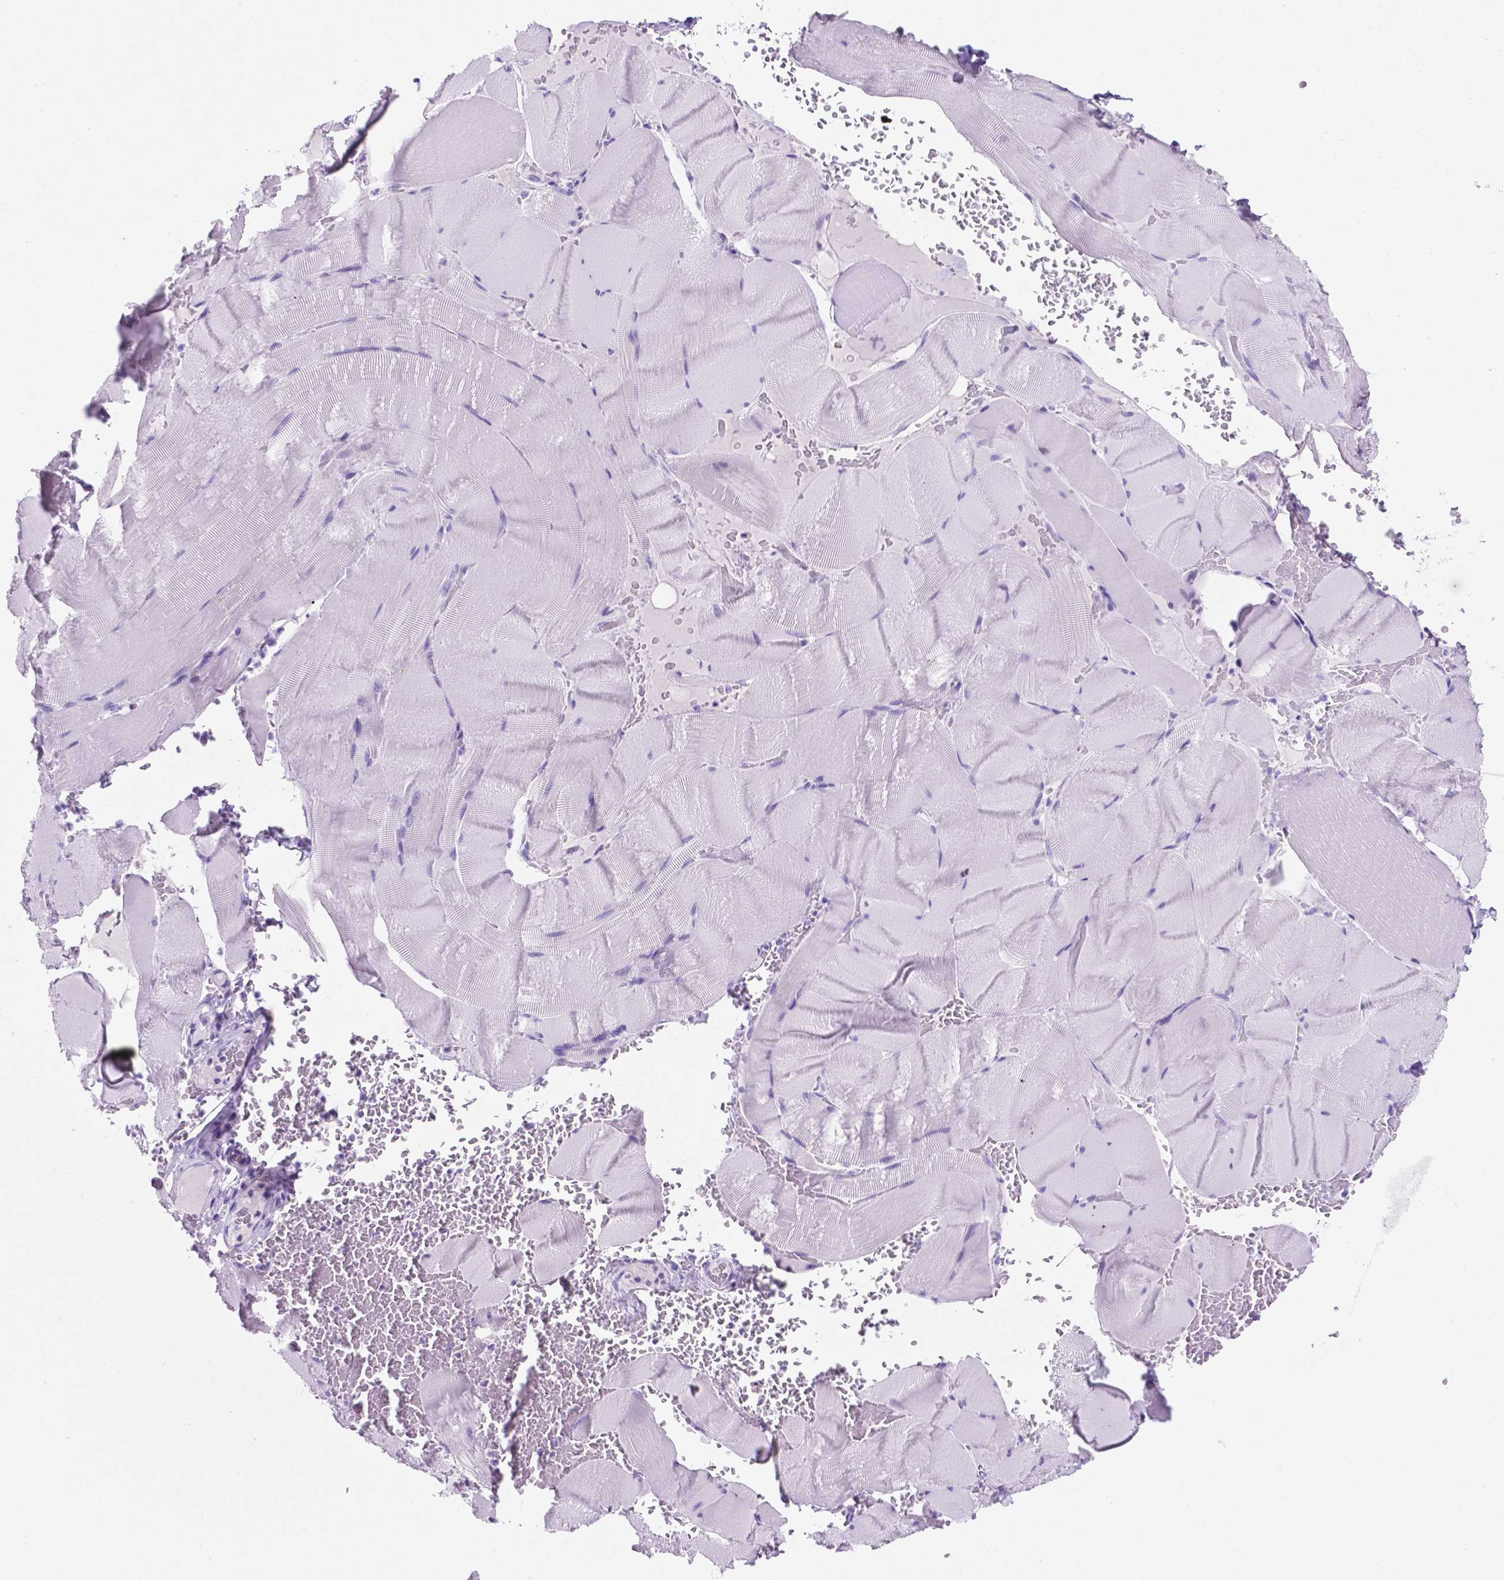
{"staining": {"intensity": "negative", "quantity": "none", "location": "none"}, "tissue": "skeletal muscle", "cell_type": "Myocytes", "image_type": "normal", "snomed": [{"axis": "morphology", "description": "Normal tissue, NOS"}, {"axis": "topography", "description": "Skeletal muscle"}], "caption": "This is an immunohistochemistry (IHC) photomicrograph of benign human skeletal muscle. There is no staining in myocytes.", "gene": "C17orf107", "patient": {"sex": "male", "age": 56}}